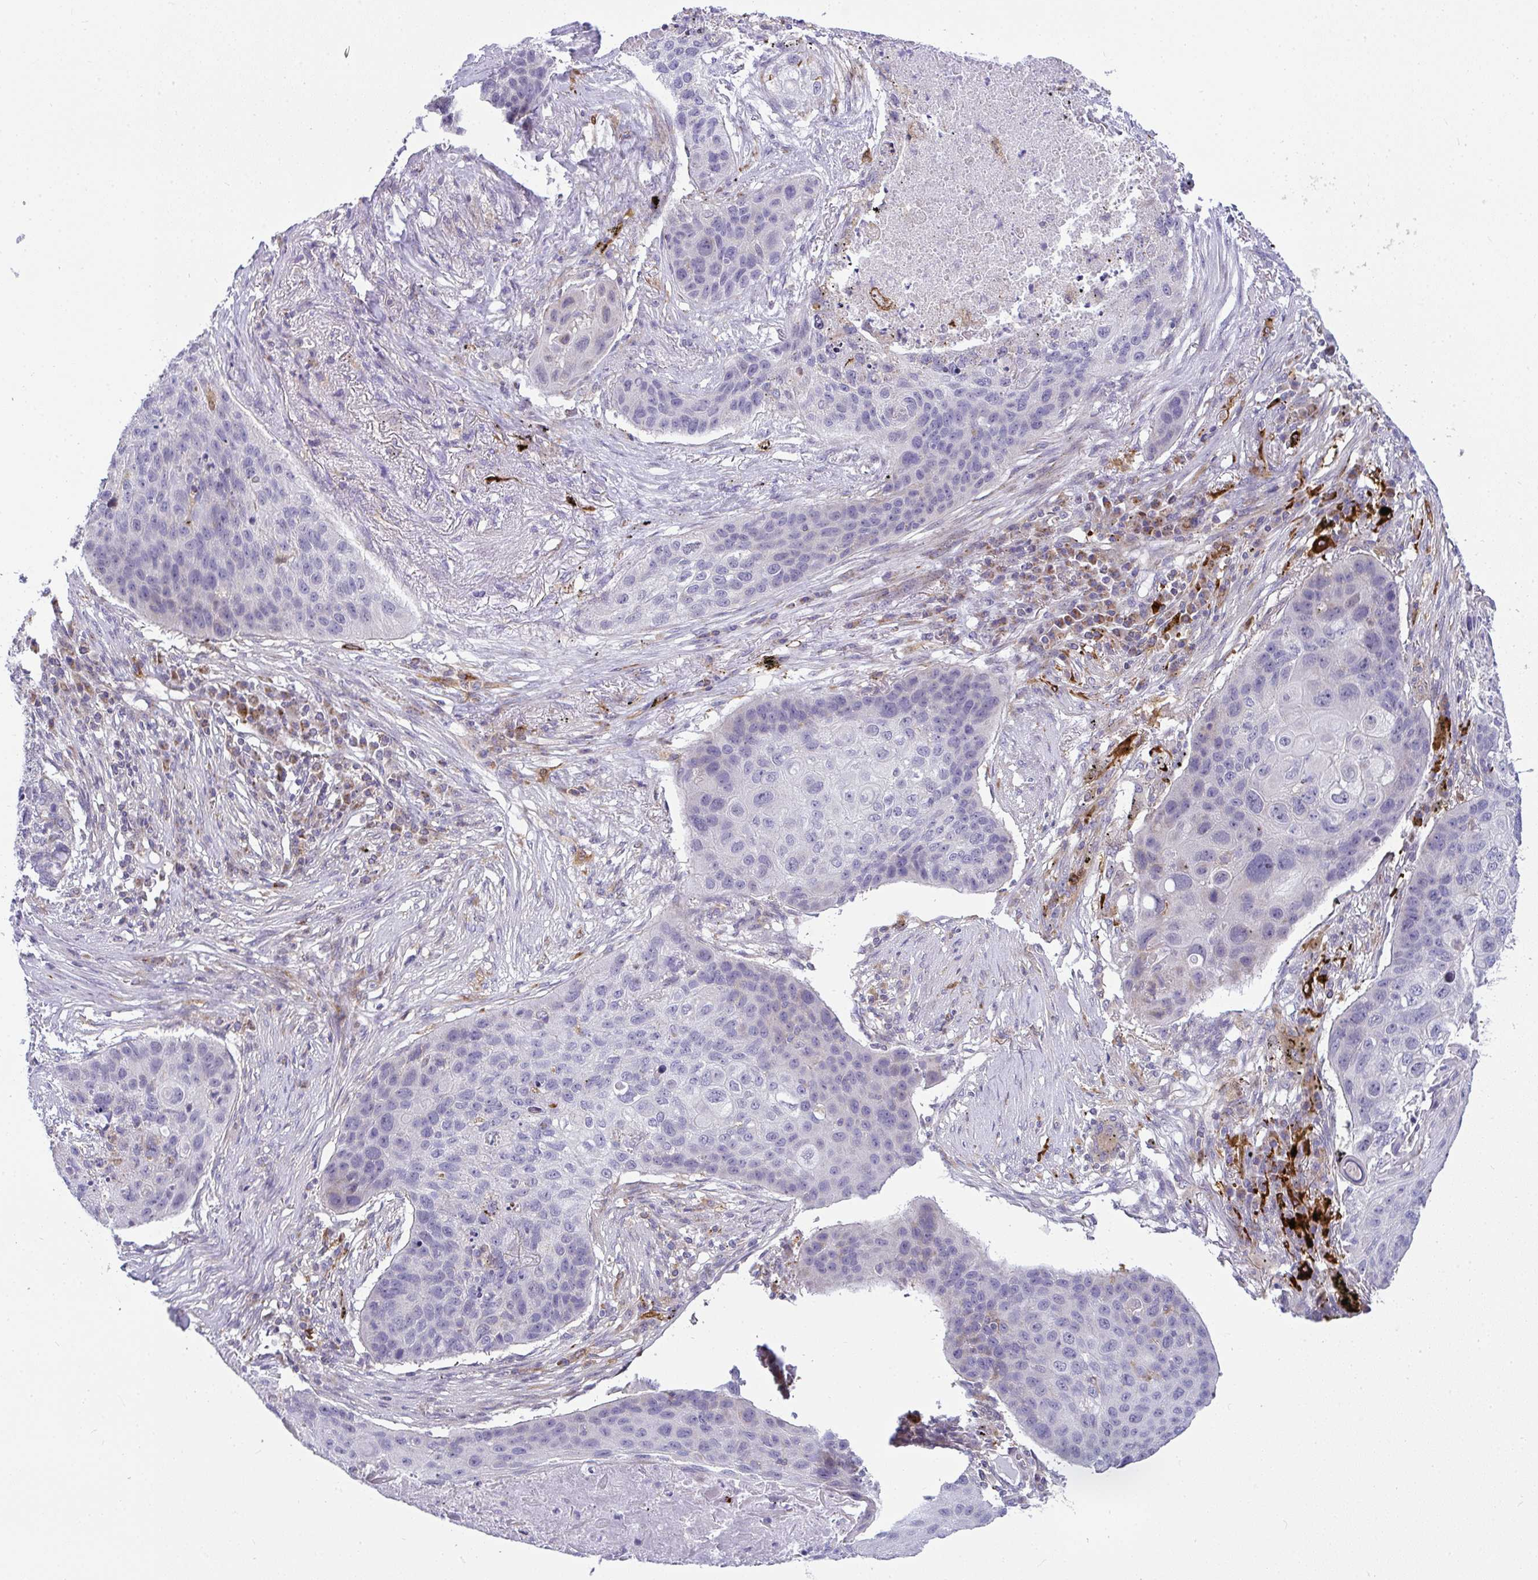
{"staining": {"intensity": "negative", "quantity": "none", "location": "none"}, "tissue": "lung cancer", "cell_type": "Tumor cells", "image_type": "cancer", "snomed": [{"axis": "morphology", "description": "Squamous cell carcinoma, NOS"}, {"axis": "topography", "description": "Lung"}], "caption": "This is a photomicrograph of immunohistochemistry (IHC) staining of lung squamous cell carcinoma, which shows no staining in tumor cells.", "gene": "SRRM4", "patient": {"sex": "female", "age": 63}}